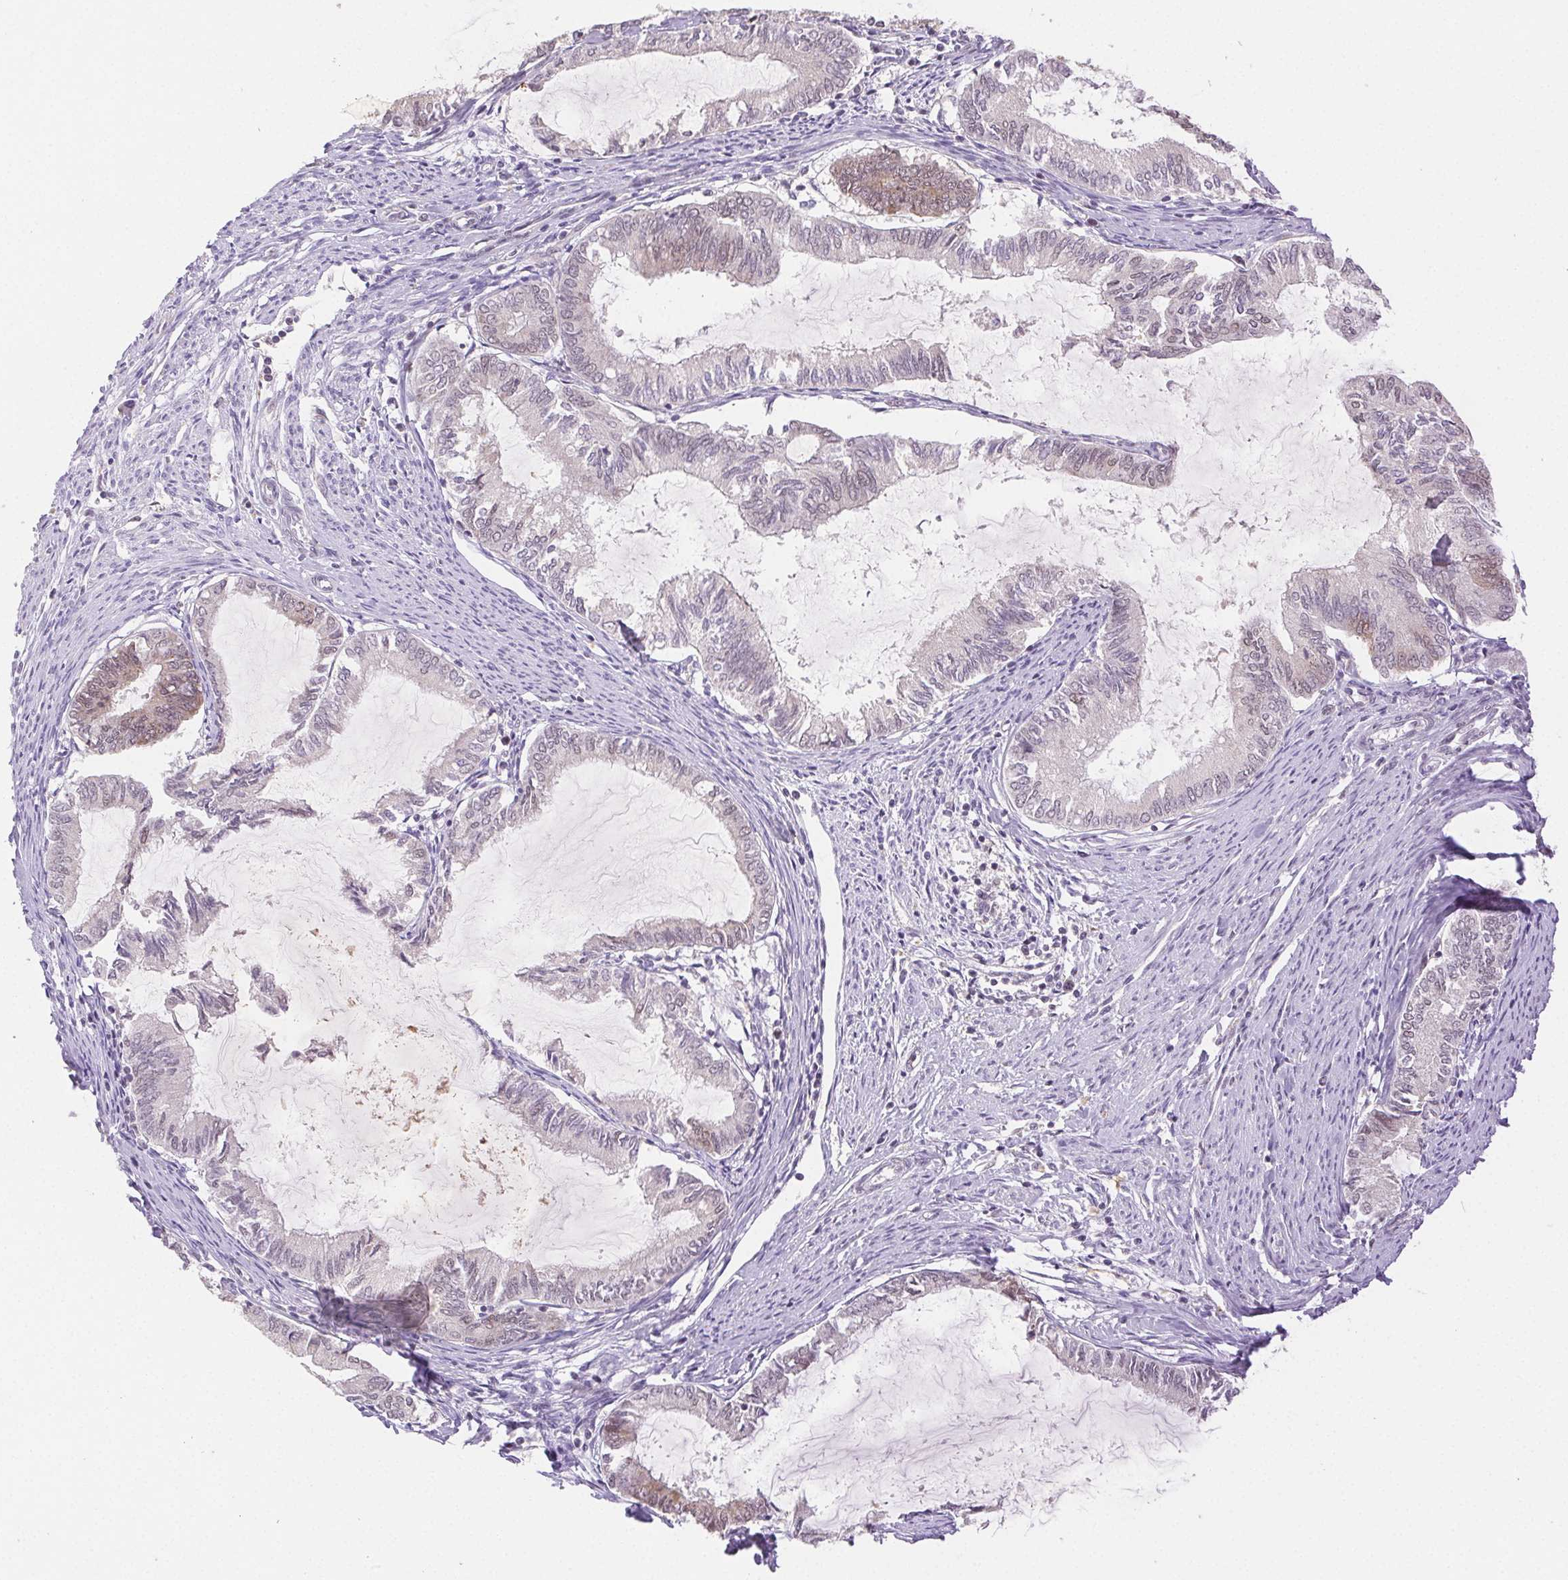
{"staining": {"intensity": "negative", "quantity": "none", "location": "none"}, "tissue": "endometrial cancer", "cell_type": "Tumor cells", "image_type": "cancer", "snomed": [{"axis": "morphology", "description": "Adenocarcinoma, NOS"}, {"axis": "topography", "description": "Endometrium"}], "caption": "Histopathology image shows no significant protein expression in tumor cells of endometrial cancer (adenocarcinoma). (Brightfield microscopy of DAB (3,3'-diaminobenzidine) IHC at high magnification).", "gene": "H2AZ2", "patient": {"sex": "female", "age": 86}}